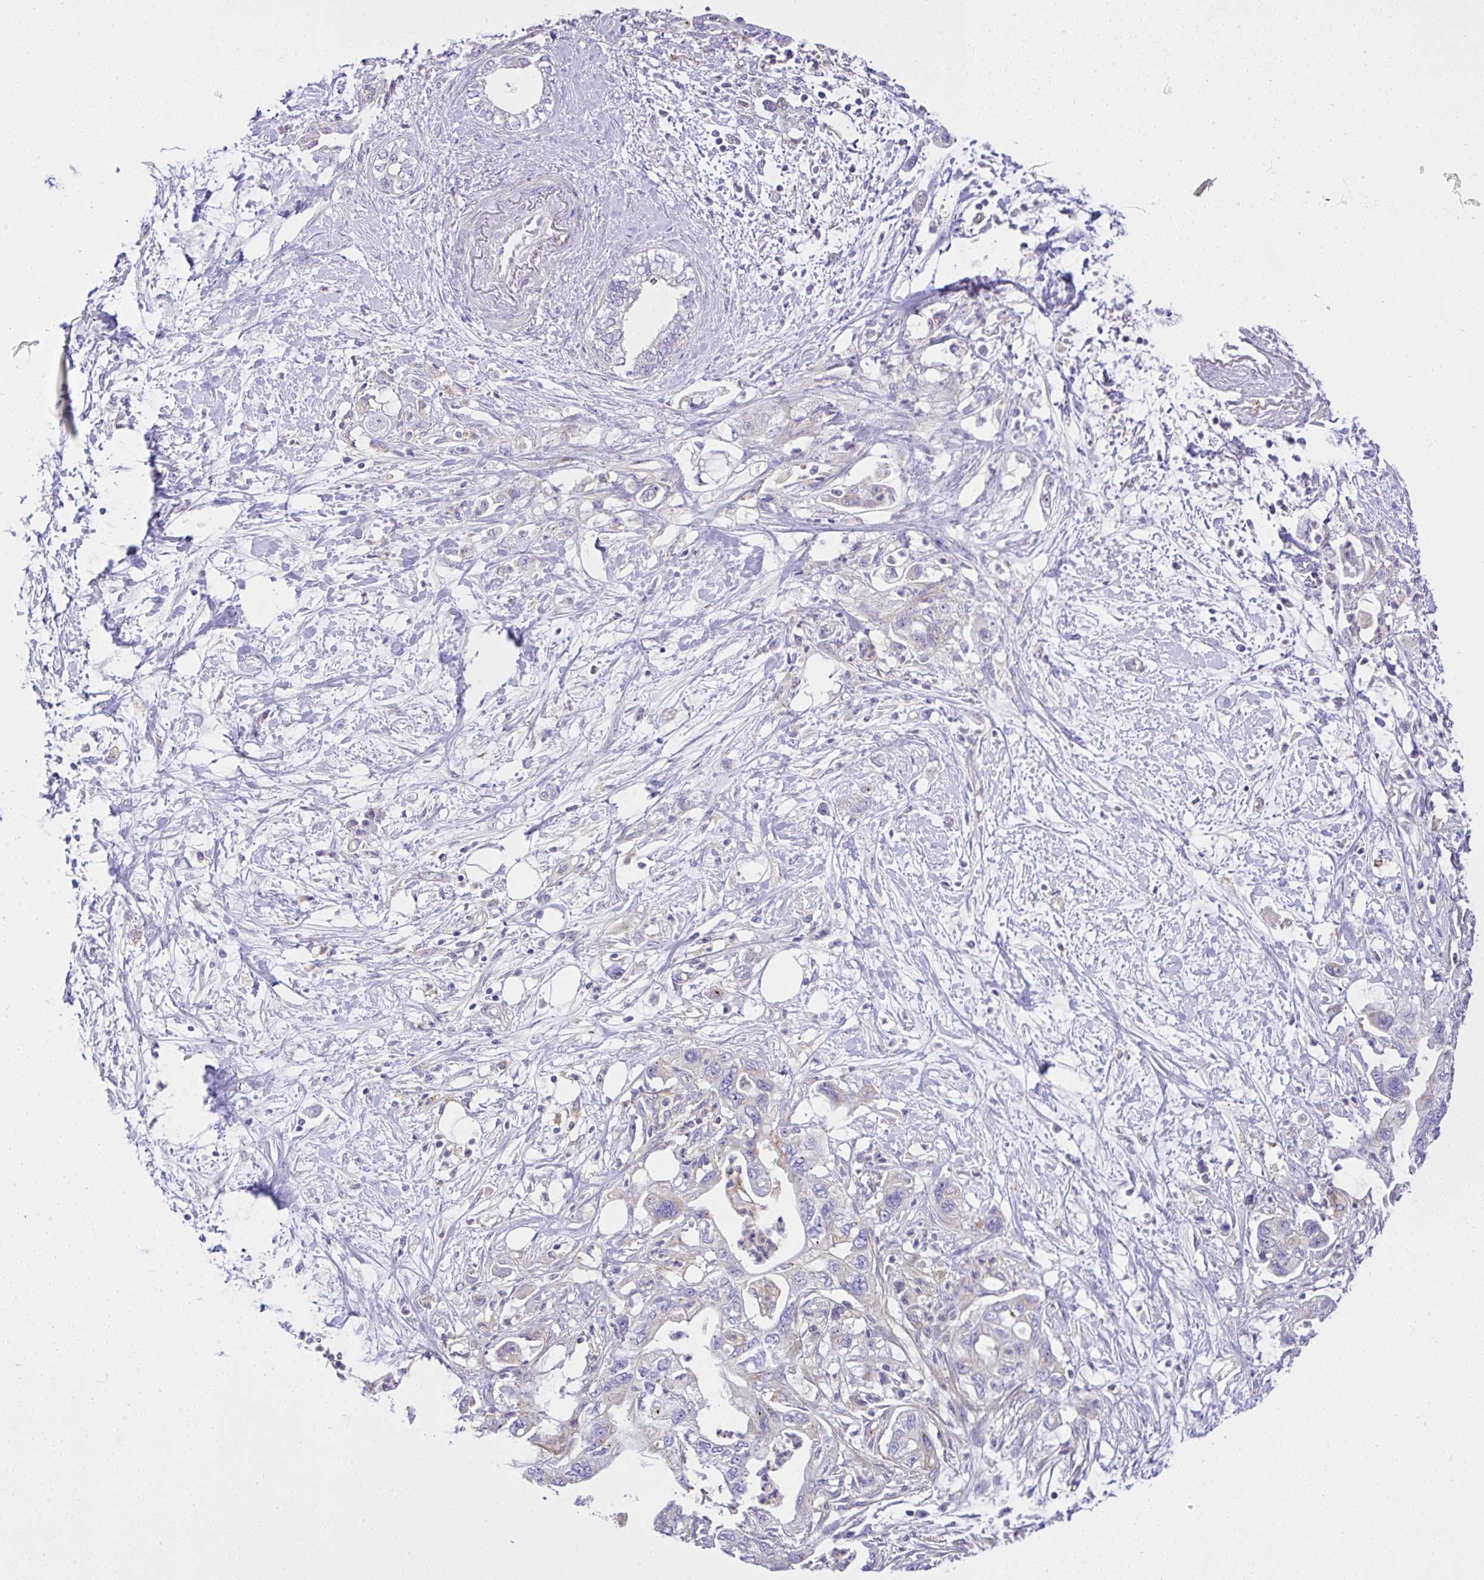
{"staining": {"intensity": "negative", "quantity": "none", "location": "none"}, "tissue": "pancreatic cancer", "cell_type": "Tumor cells", "image_type": "cancer", "snomed": [{"axis": "morphology", "description": "Adenocarcinoma, NOS"}, {"axis": "topography", "description": "Pancreas"}], "caption": "Immunohistochemistry (IHC) image of human adenocarcinoma (pancreatic) stained for a protein (brown), which displays no staining in tumor cells.", "gene": "CCDC142", "patient": {"sex": "female", "age": 73}}